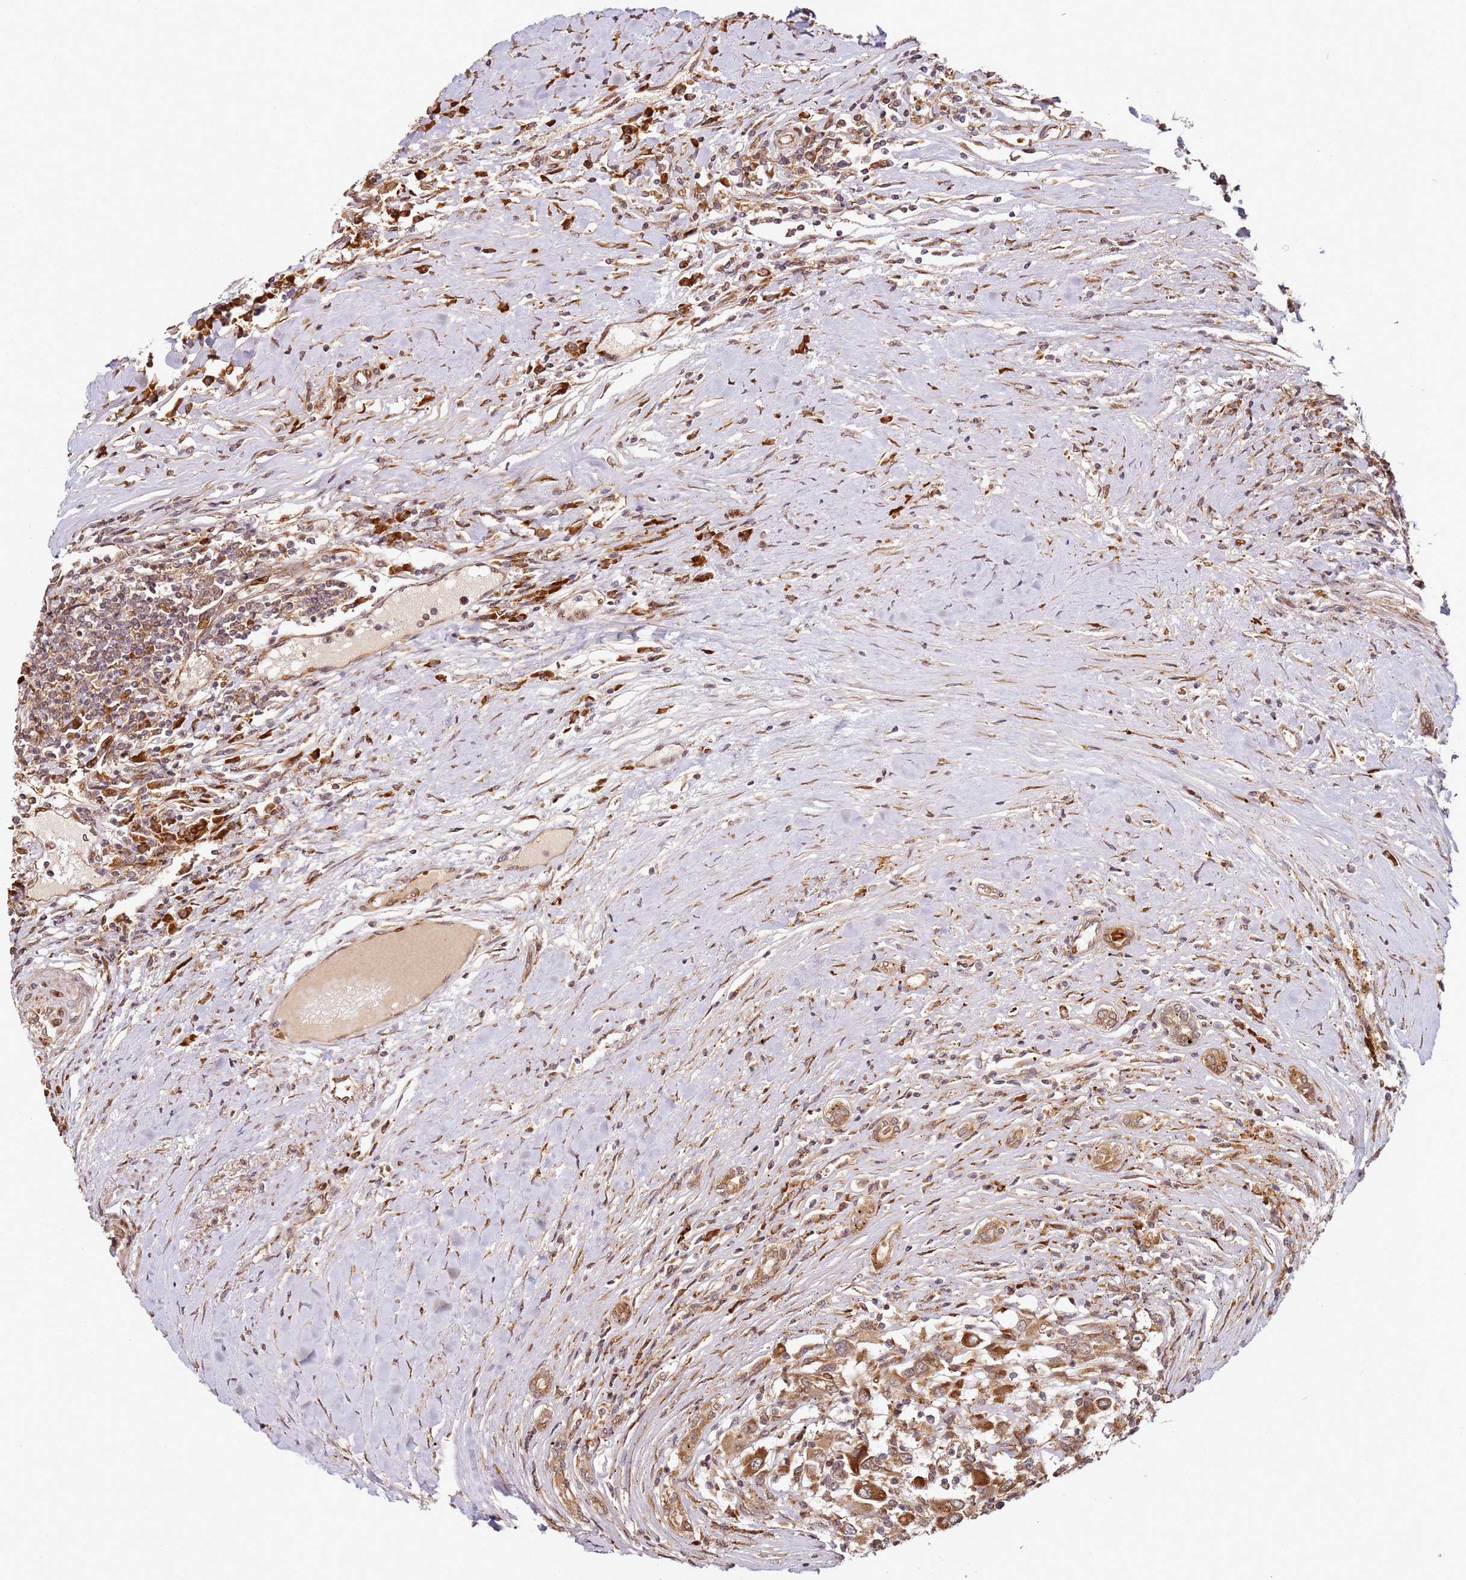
{"staining": {"intensity": "moderate", "quantity": ">75%", "location": "cytoplasmic/membranous"}, "tissue": "renal cancer", "cell_type": "Tumor cells", "image_type": "cancer", "snomed": [{"axis": "morphology", "description": "Adenocarcinoma, NOS"}, {"axis": "topography", "description": "Kidney"}], "caption": "Renal cancer (adenocarcinoma) was stained to show a protein in brown. There is medium levels of moderate cytoplasmic/membranous positivity in approximately >75% of tumor cells.", "gene": "RPS3A", "patient": {"sex": "female", "age": 67}}